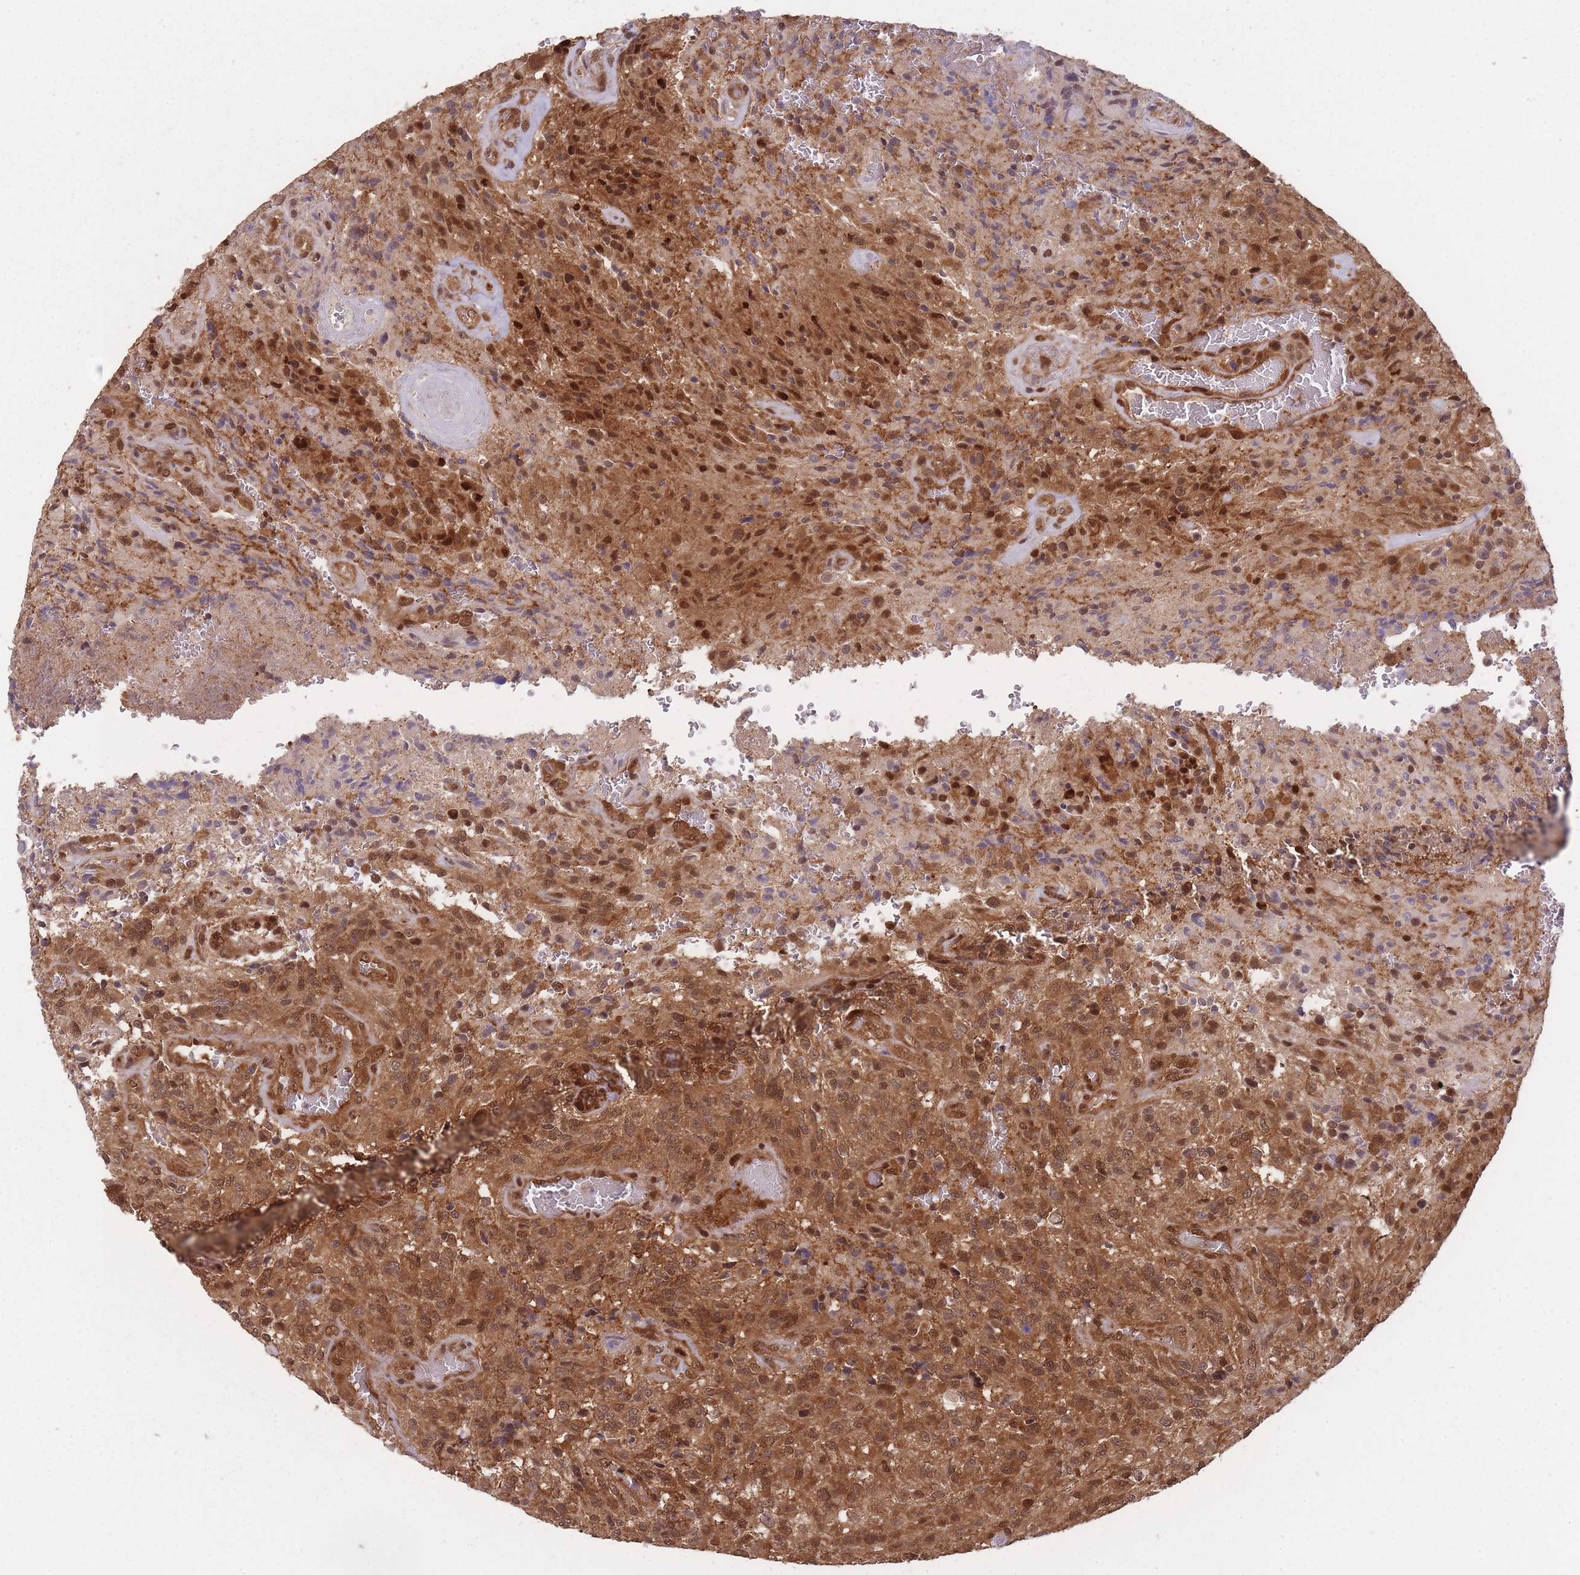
{"staining": {"intensity": "moderate", "quantity": ">75%", "location": "cytoplasmic/membranous,nuclear"}, "tissue": "glioma", "cell_type": "Tumor cells", "image_type": "cancer", "snomed": [{"axis": "morphology", "description": "Normal tissue, NOS"}, {"axis": "morphology", "description": "Glioma, malignant, High grade"}, {"axis": "topography", "description": "Cerebral cortex"}], "caption": "This is a histology image of immunohistochemistry (IHC) staining of glioma, which shows moderate positivity in the cytoplasmic/membranous and nuclear of tumor cells.", "gene": "PPP6R3", "patient": {"sex": "male", "age": 56}}